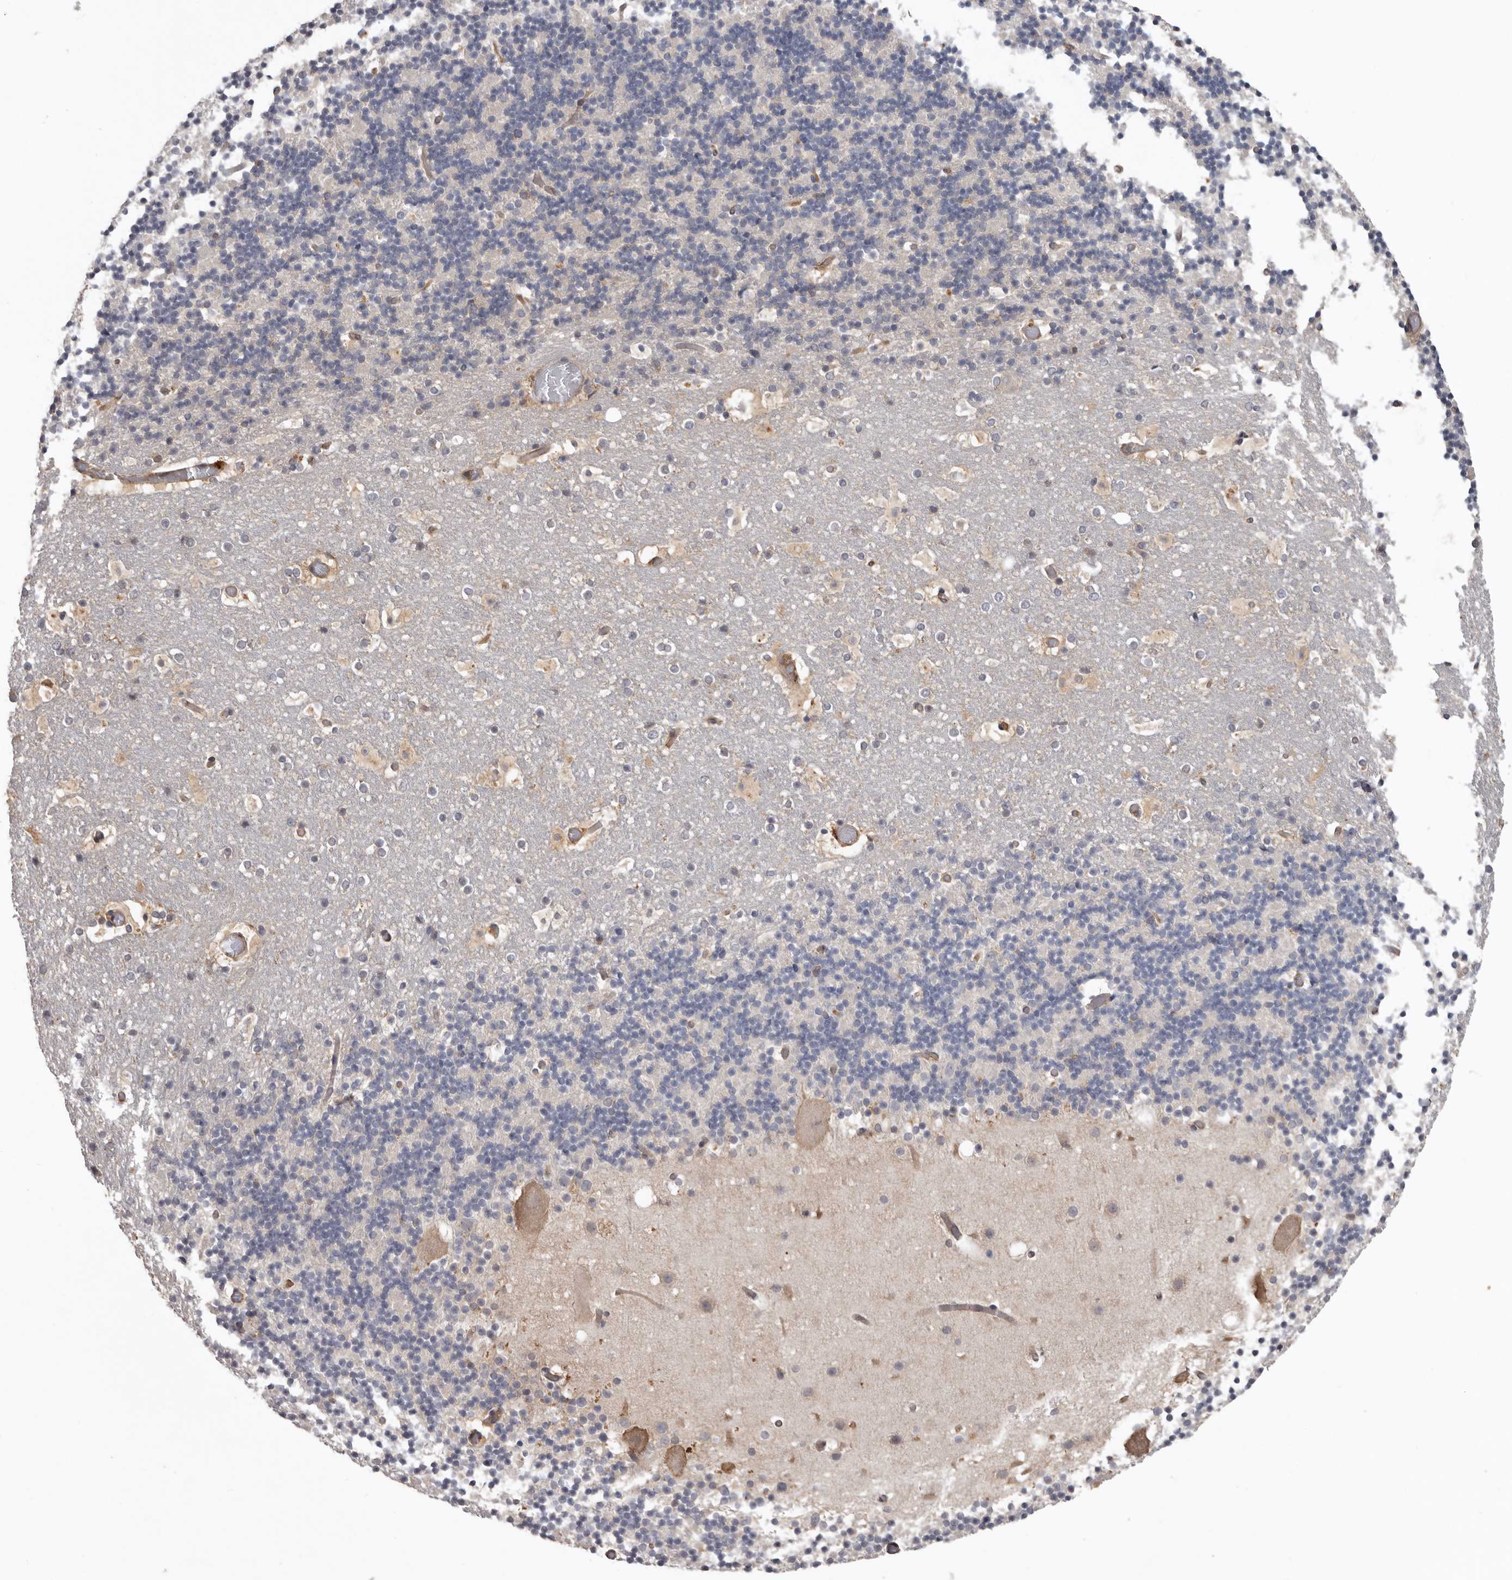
{"staining": {"intensity": "negative", "quantity": "none", "location": "none"}, "tissue": "cerebellum", "cell_type": "Cells in granular layer", "image_type": "normal", "snomed": [{"axis": "morphology", "description": "Normal tissue, NOS"}, {"axis": "topography", "description": "Cerebellum"}], "caption": "A photomicrograph of cerebellum stained for a protein displays no brown staining in cells in granular layer. (DAB (3,3'-diaminobenzidine) immunohistochemistry (IHC) with hematoxylin counter stain).", "gene": "CDCA8", "patient": {"sex": "male", "age": 57}}